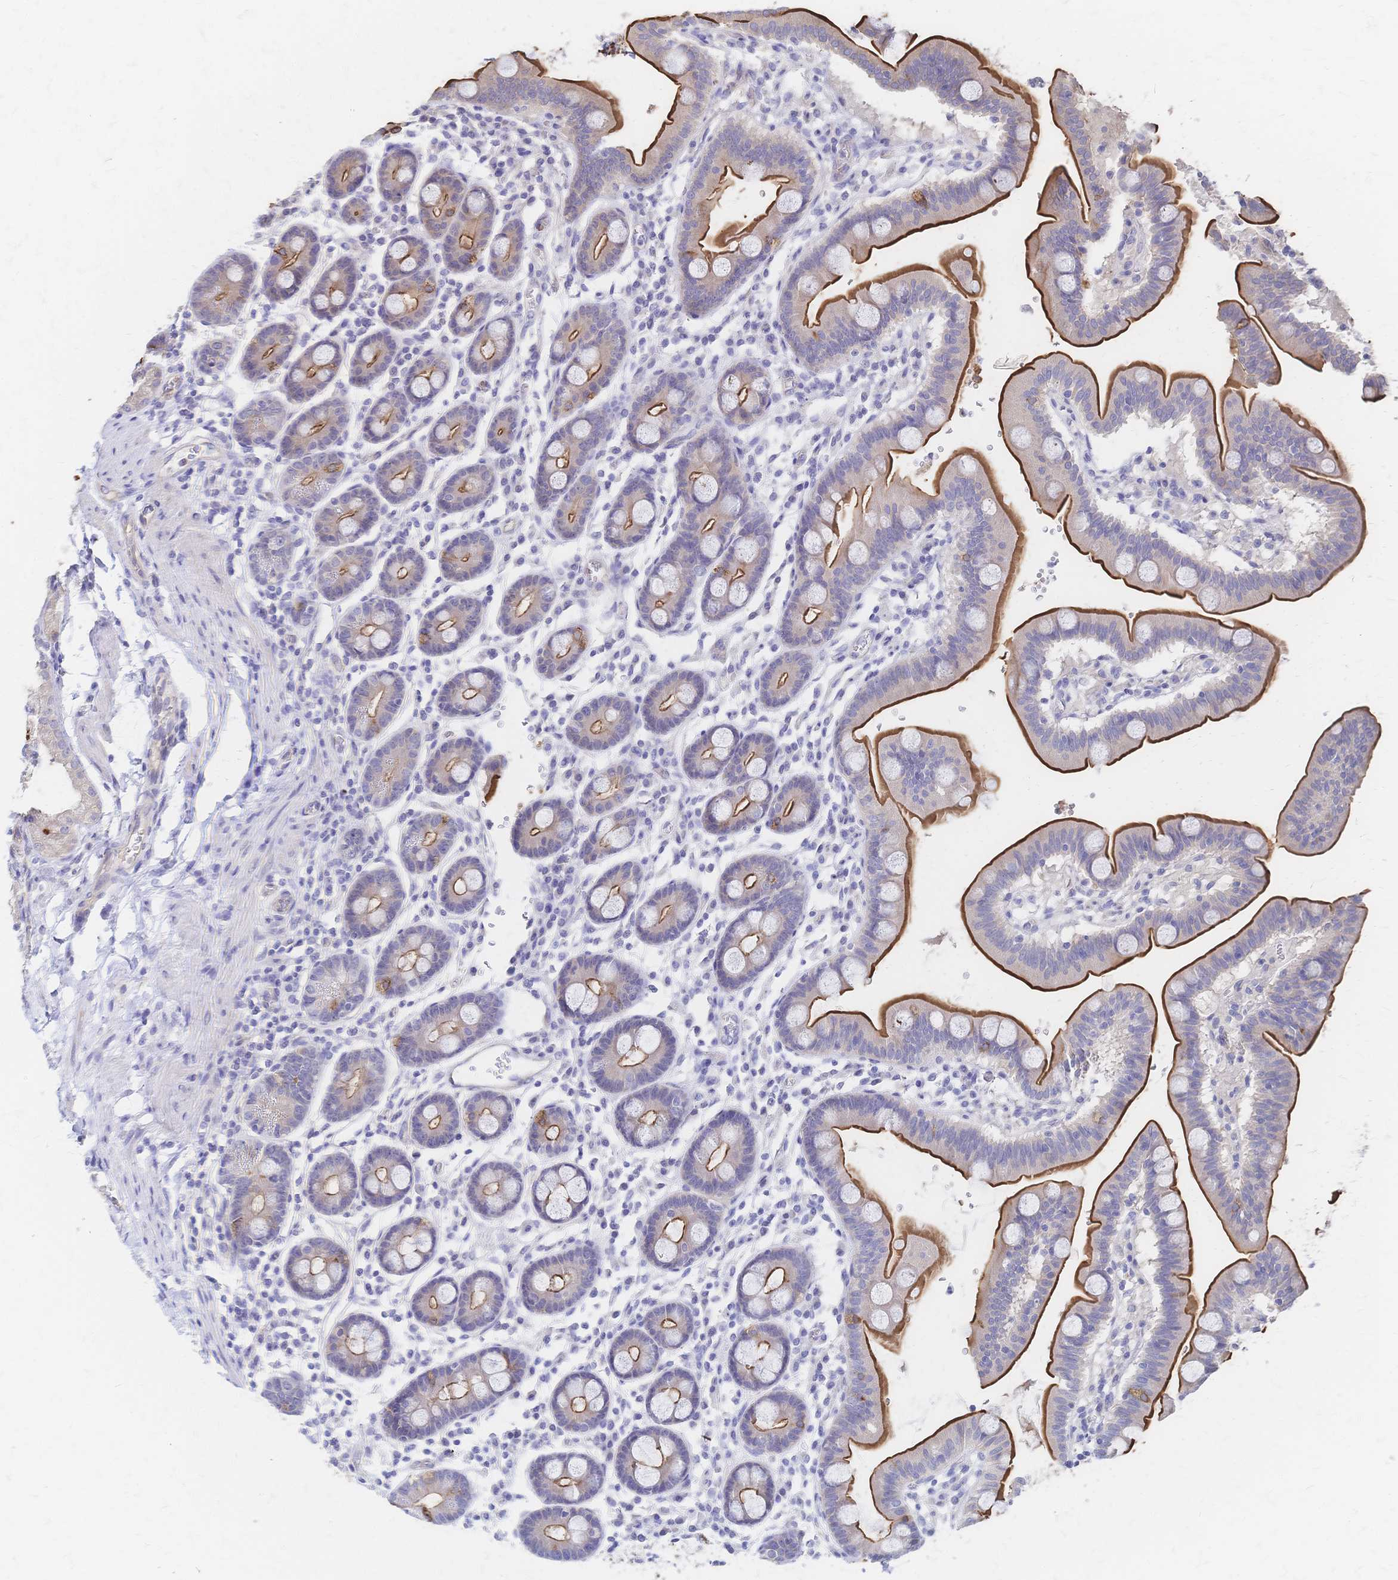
{"staining": {"intensity": "strong", "quantity": ">75%", "location": "cytoplasmic/membranous"}, "tissue": "duodenum", "cell_type": "Glandular cells", "image_type": "normal", "snomed": [{"axis": "morphology", "description": "Normal tissue, NOS"}, {"axis": "topography", "description": "Duodenum"}], "caption": "Strong cytoplasmic/membranous staining for a protein is appreciated in about >75% of glandular cells of unremarkable duodenum using immunohistochemistry (IHC).", "gene": "SLC5A1", "patient": {"sex": "male", "age": 59}}